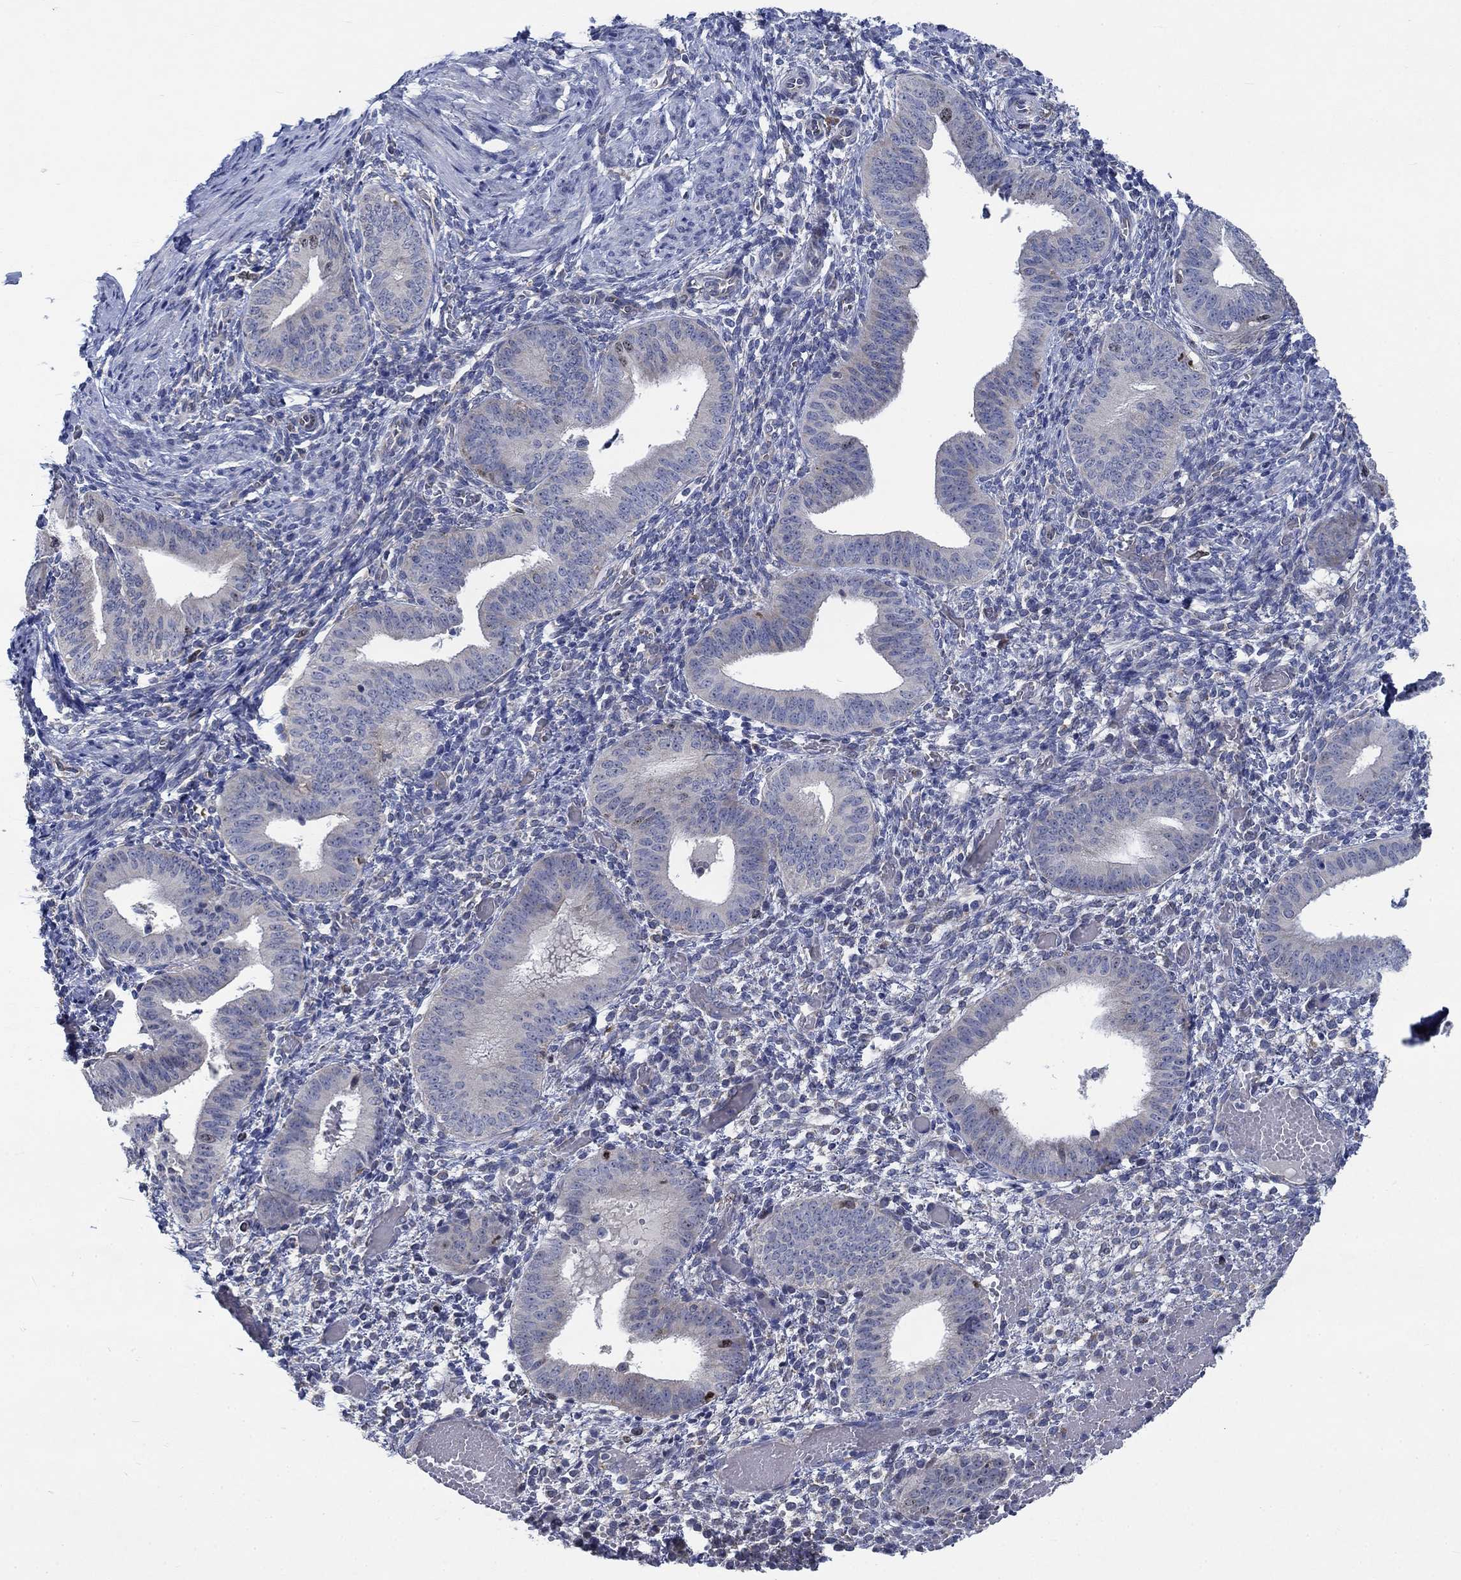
{"staining": {"intensity": "negative", "quantity": "none", "location": "none"}, "tissue": "endometrium", "cell_type": "Cells in endometrial stroma", "image_type": "normal", "snomed": [{"axis": "morphology", "description": "Normal tissue, NOS"}, {"axis": "topography", "description": "Endometrium"}], "caption": "A micrograph of endometrium stained for a protein shows no brown staining in cells in endometrial stroma. (Stains: DAB immunohistochemistry with hematoxylin counter stain, Microscopy: brightfield microscopy at high magnification).", "gene": "MMP24", "patient": {"sex": "female", "age": 42}}